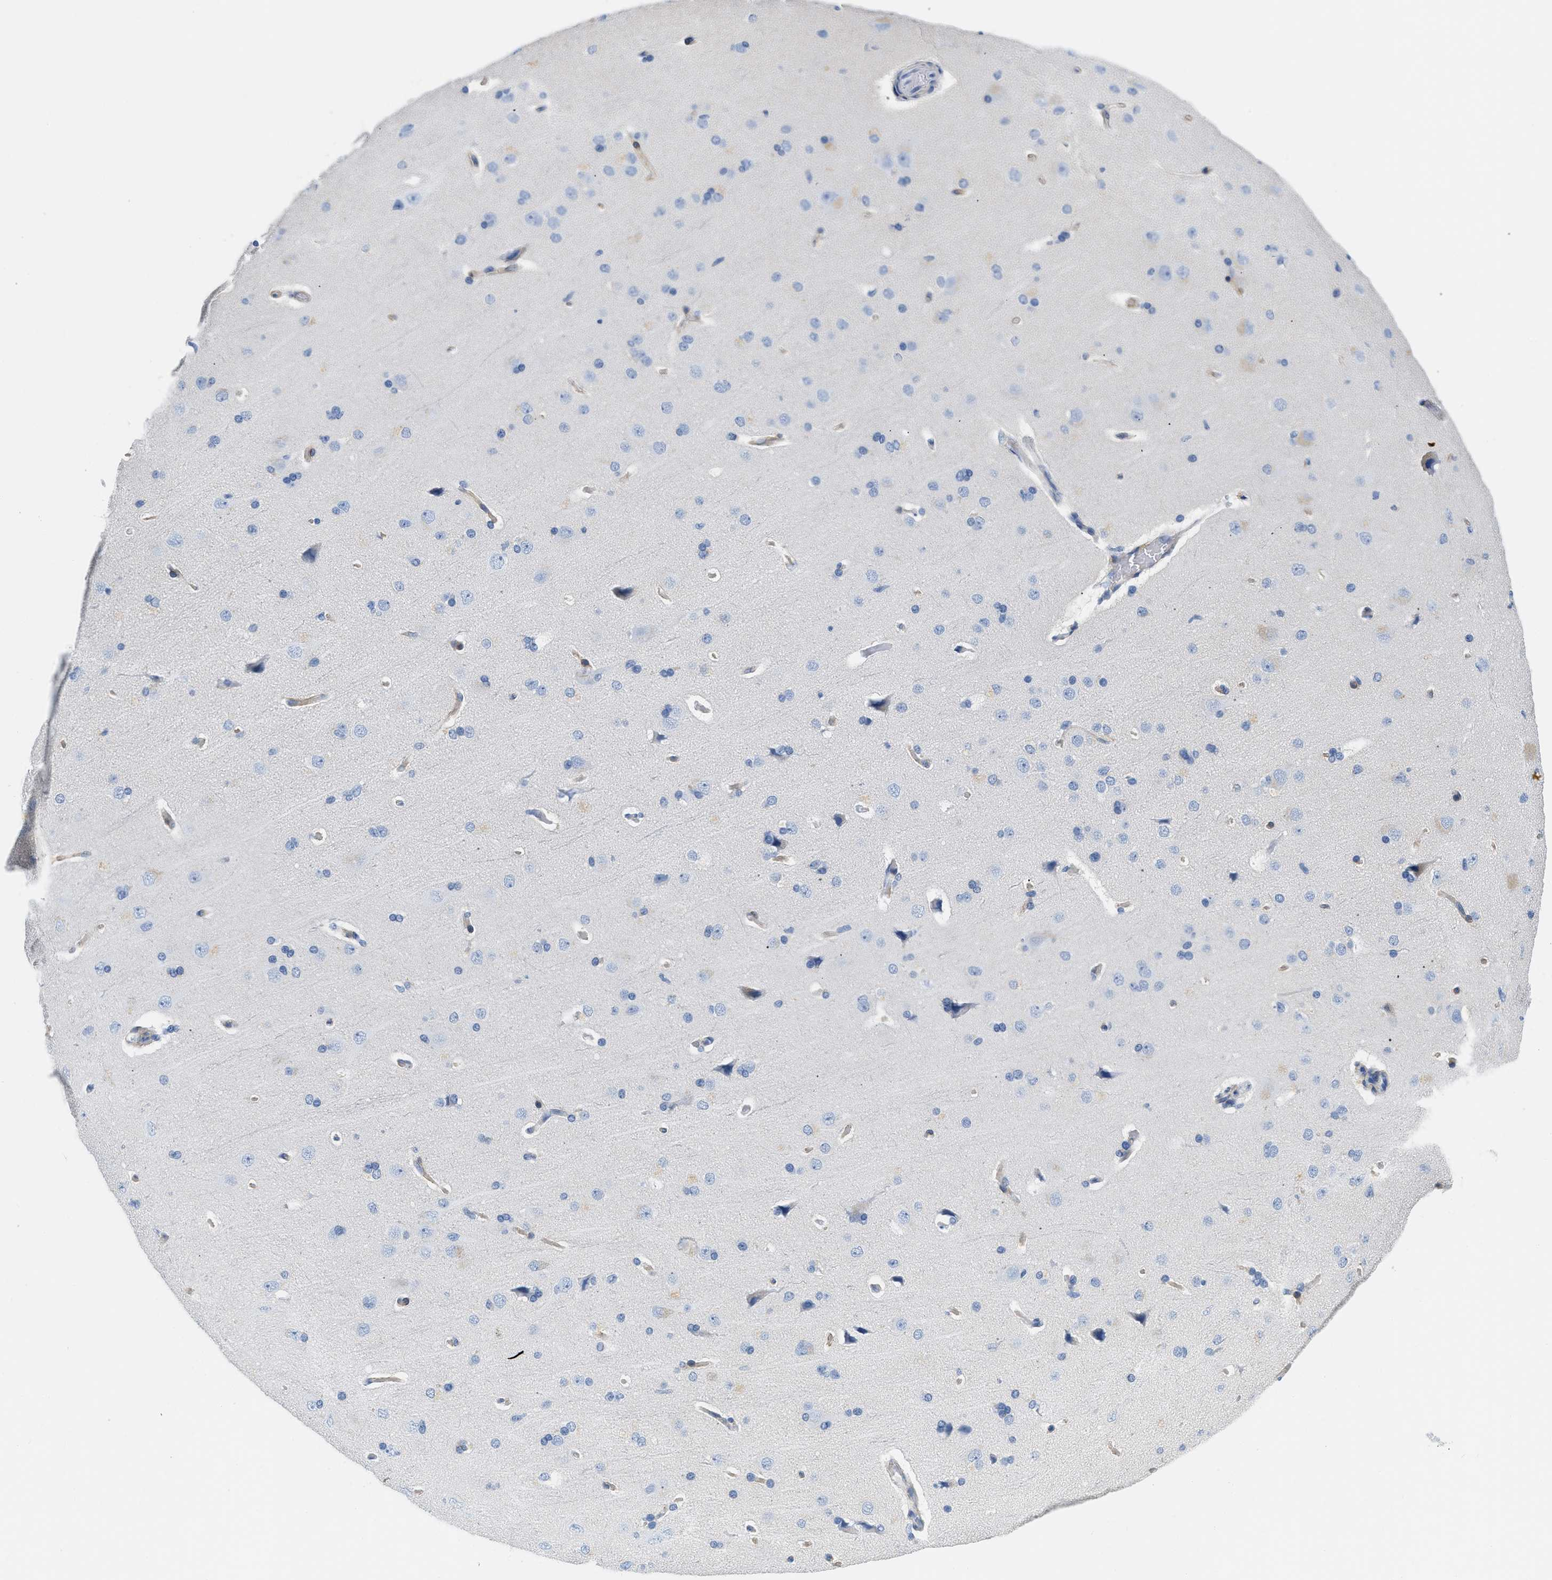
{"staining": {"intensity": "moderate", "quantity": ">75%", "location": "cytoplasmic/membranous"}, "tissue": "cerebral cortex", "cell_type": "Endothelial cells", "image_type": "normal", "snomed": [{"axis": "morphology", "description": "Normal tissue, NOS"}, {"axis": "topography", "description": "Cerebral cortex"}], "caption": "This micrograph reveals immunohistochemistry (IHC) staining of unremarkable cerebral cortex, with medium moderate cytoplasmic/membranous expression in about >75% of endothelial cells.", "gene": "PDGFRB", "patient": {"sex": "male", "age": 62}}